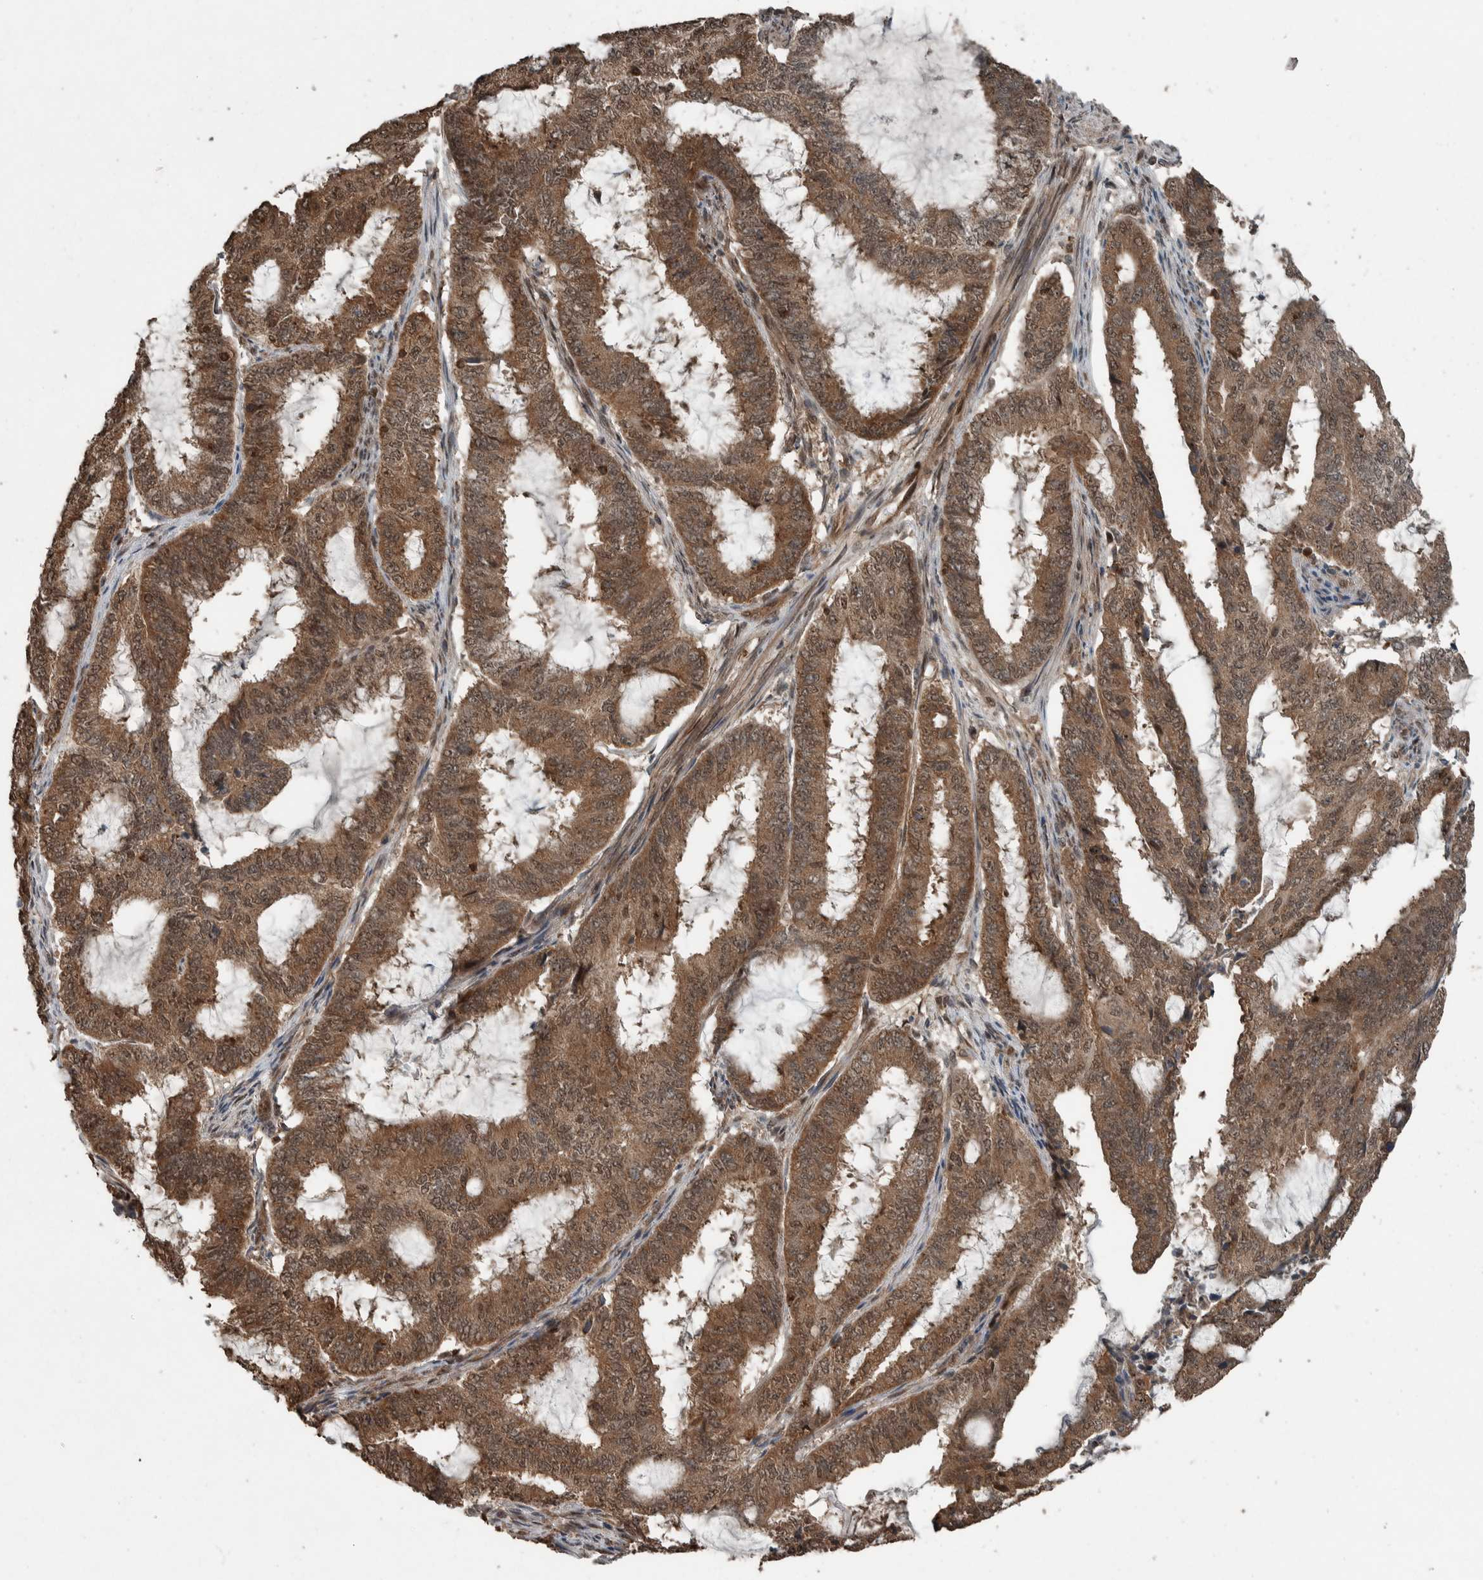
{"staining": {"intensity": "moderate", "quantity": ">75%", "location": "cytoplasmic/membranous"}, "tissue": "endometrial cancer", "cell_type": "Tumor cells", "image_type": "cancer", "snomed": [{"axis": "morphology", "description": "Adenocarcinoma, NOS"}, {"axis": "topography", "description": "Endometrium"}], "caption": "IHC (DAB) staining of endometrial cancer exhibits moderate cytoplasmic/membranous protein positivity in about >75% of tumor cells.", "gene": "MYO1E", "patient": {"sex": "female", "age": 51}}